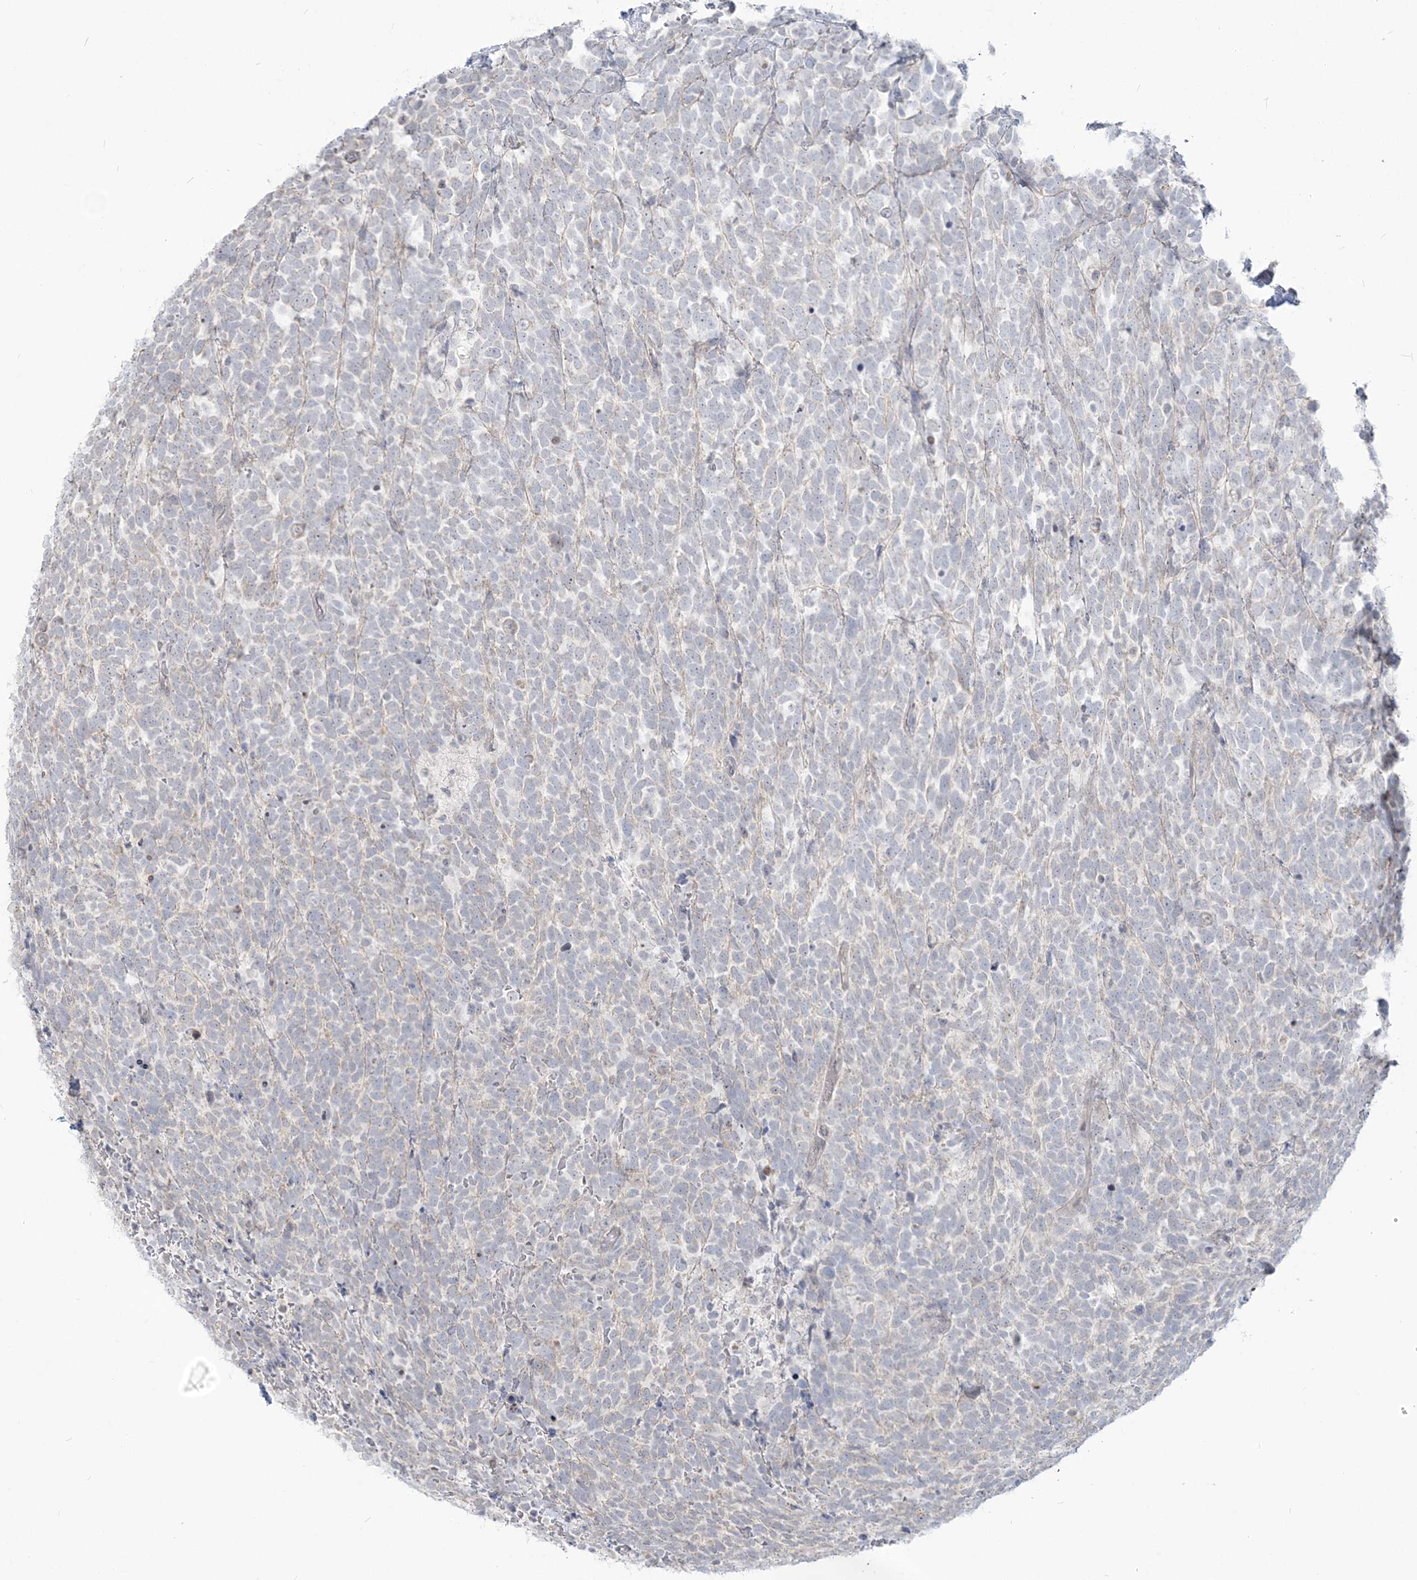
{"staining": {"intensity": "negative", "quantity": "none", "location": "none"}, "tissue": "urothelial cancer", "cell_type": "Tumor cells", "image_type": "cancer", "snomed": [{"axis": "morphology", "description": "Urothelial carcinoma, High grade"}, {"axis": "topography", "description": "Urinary bladder"}], "caption": "Human urothelial cancer stained for a protein using immunohistochemistry (IHC) shows no positivity in tumor cells.", "gene": "SDAD1", "patient": {"sex": "female", "age": 82}}